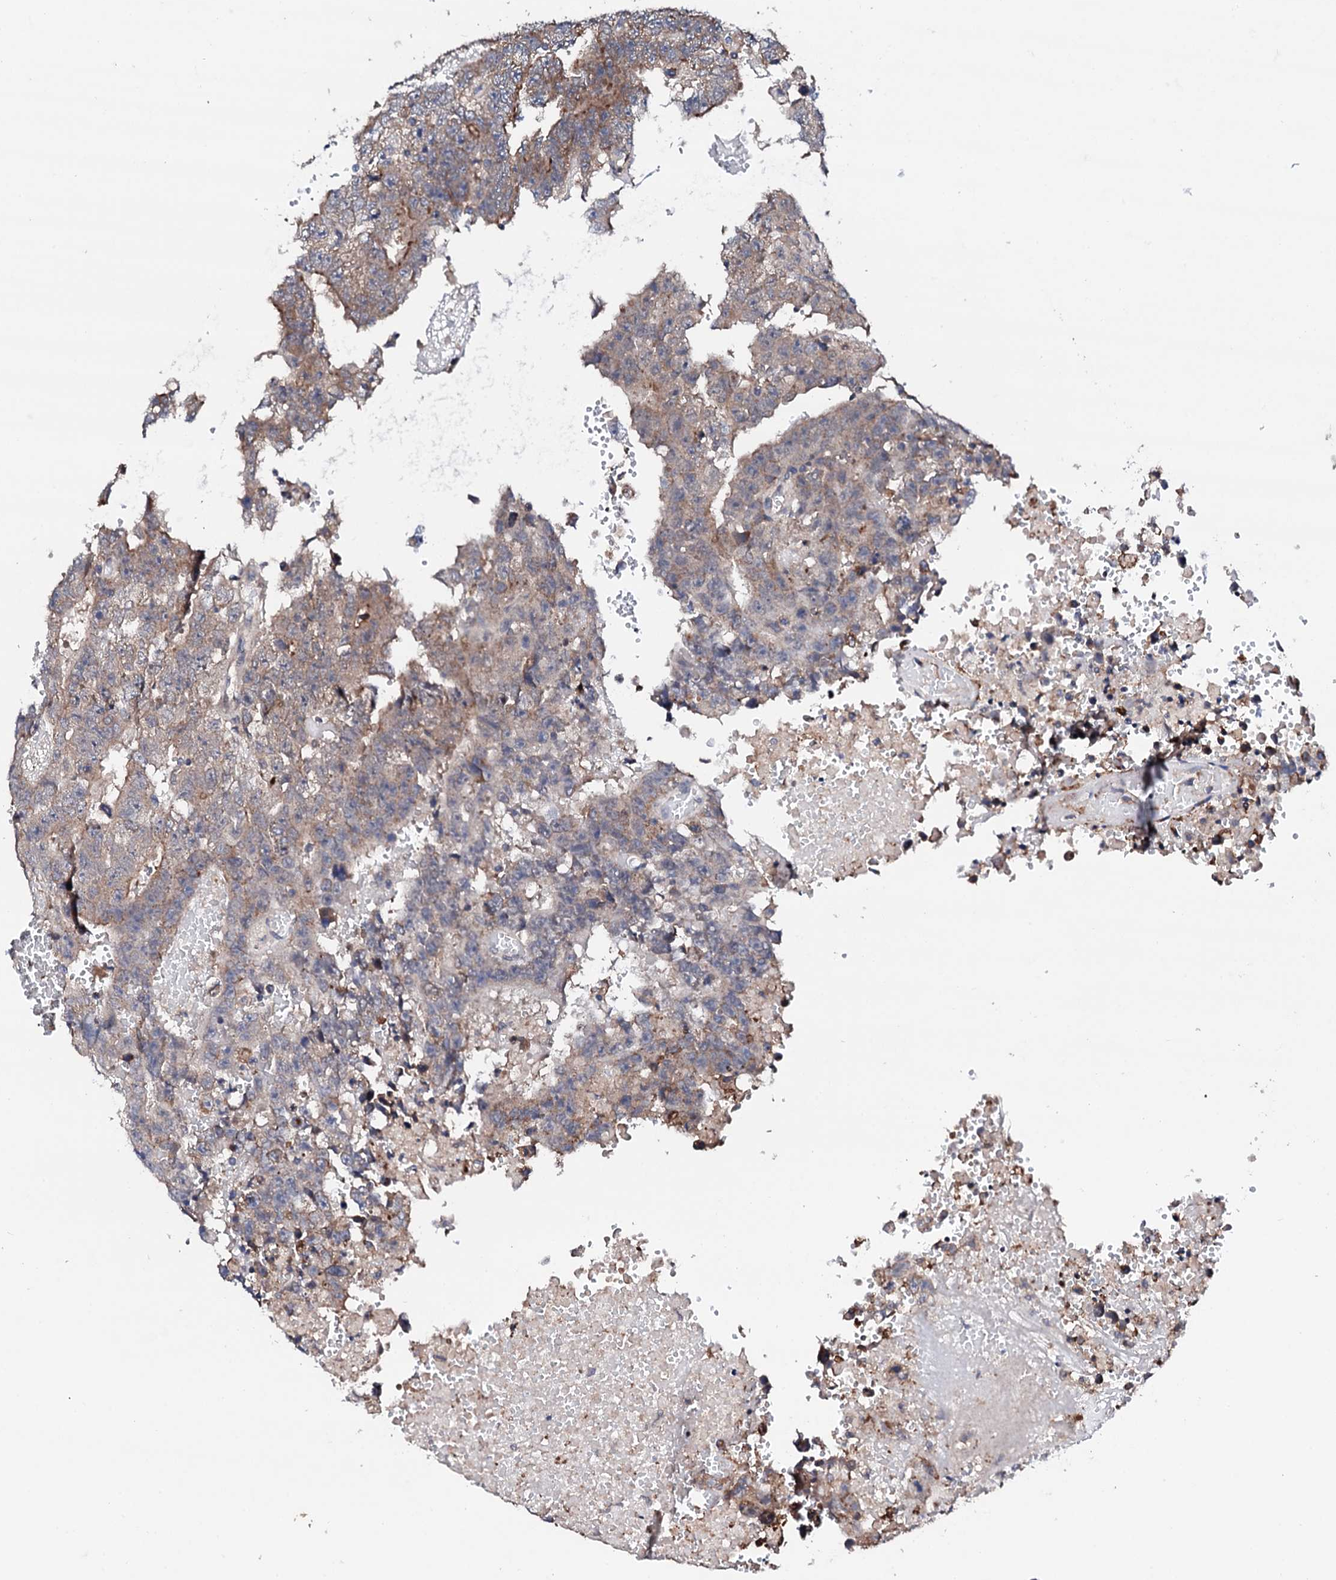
{"staining": {"intensity": "moderate", "quantity": "<25%", "location": "cytoplasmic/membranous"}, "tissue": "testis cancer", "cell_type": "Tumor cells", "image_type": "cancer", "snomed": [{"axis": "morphology", "description": "Carcinoma, Embryonal, NOS"}, {"axis": "topography", "description": "Testis"}], "caption": "The micrograph shows immunohistochemical staining of testis cancer. There is moderate cytoplasmic/membranous expression is appreciated in approximately <25% of tumor cells. (Brightfield microscopy of DAB IHC at high magnification).", "gene": "EDC3", "patient": {"sex": "male", "age": 25}}